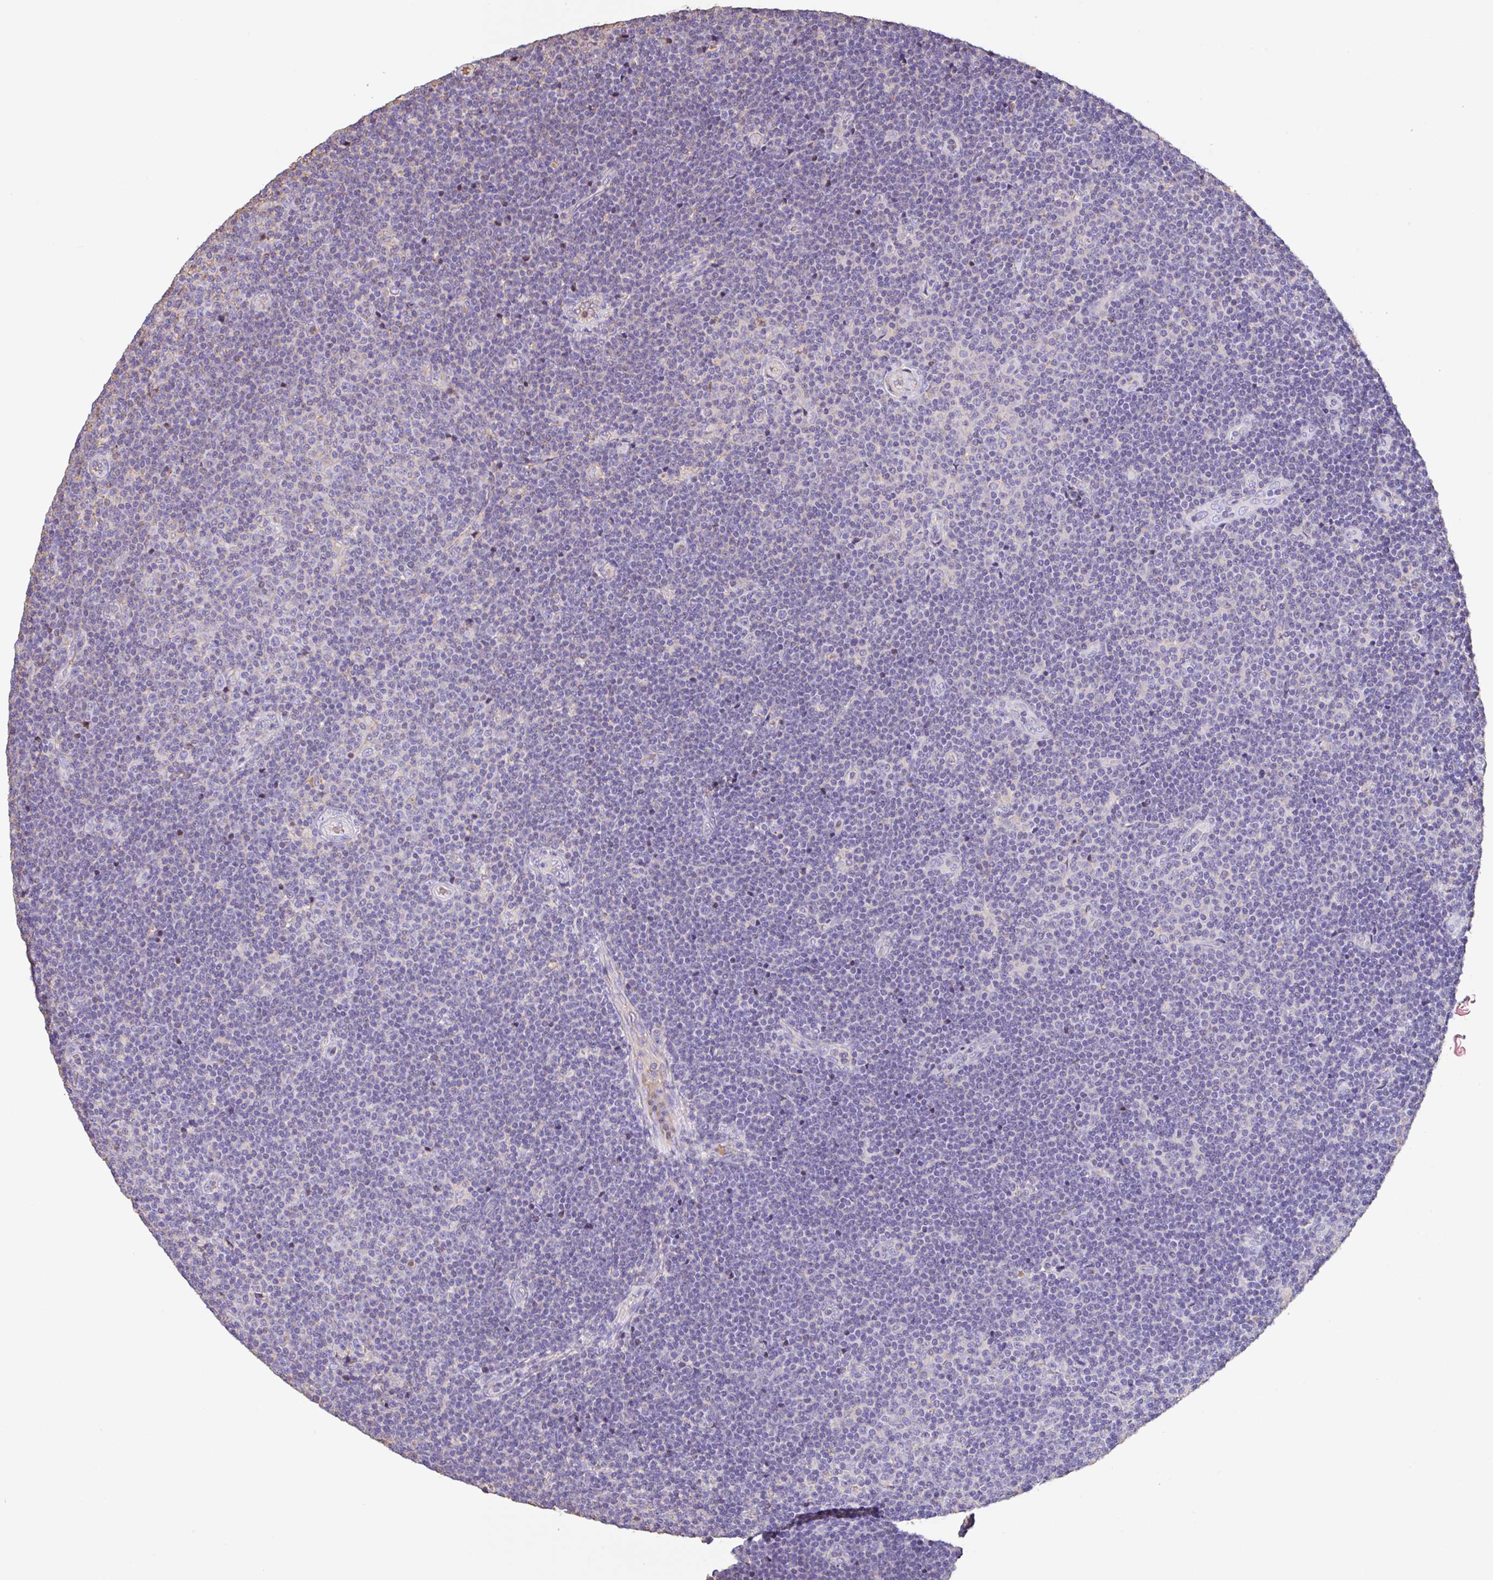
{"staining": {"intensity": "negative", "quantity": "none", "location": "none"}, "tissue": "lymphoma", "cell_type": "Tumor cells", "image_type": "cancer", "snomed": [{"axis": "morphology", "description": "Malignant lymphoma, non-Hodgkin's type, Low grade"}, {"axis": "topography", "description": "Lymph node"}], "caption": "Tumor cells show no significant staining in low-grade malignant lymphoma, non-Hodgkin's type. The staining was performed using DAB to visualize the protein expression in brown, while the nuclei were stained in blue with hematoxylin (Magnification: 20x).", "gene": "HOXC12", "patient": {"sex": "male", "age": 48}}